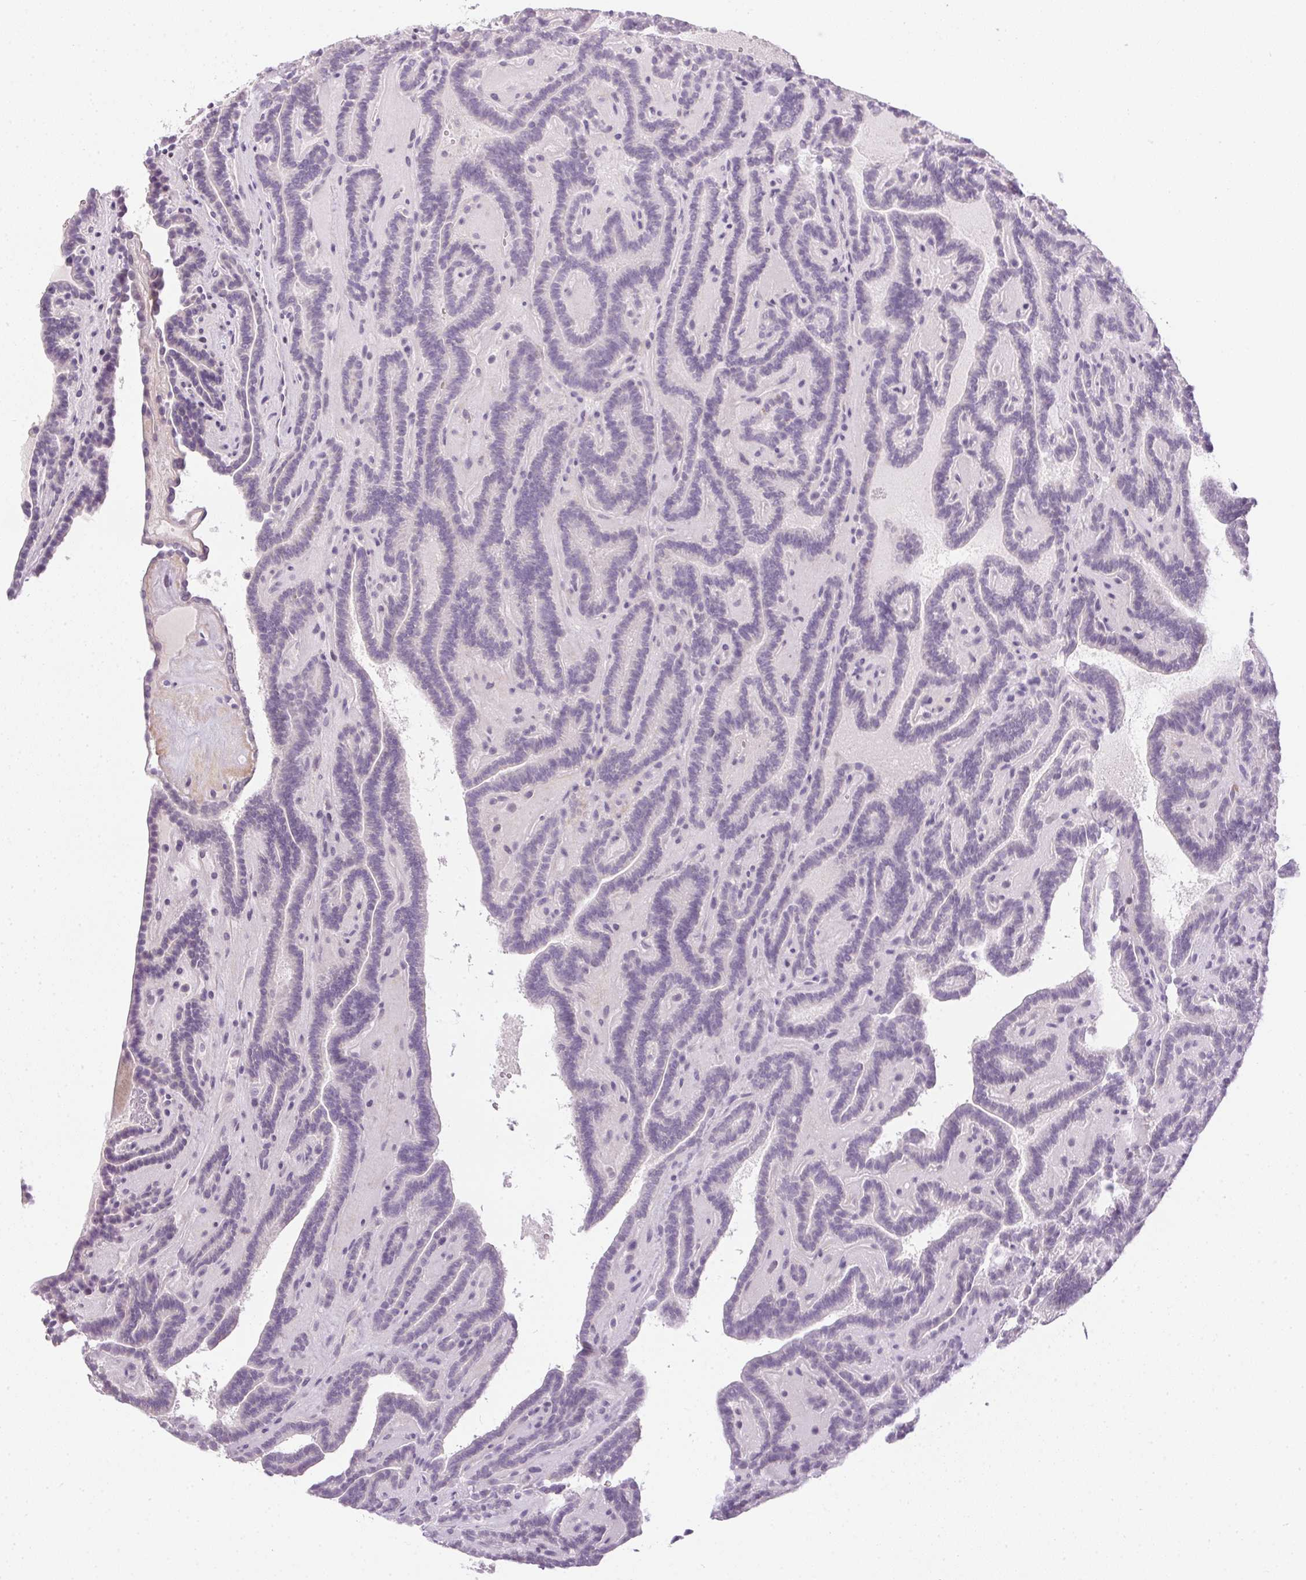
{"staining": {"intensity": "negative", "quantity": "none", "location": "none"}, "tissue": "thyroid cancer", "cell_type": "Tumor cells", "image_type": "cancer", "snomed": [{"axis": "morphology", "description": "Papillary adenocarcinoma, NOS"}, {"axis": "topography", "description": "Thyroid gland"}], "caption": "This histopathology image is of papillary adenocarcinoma (thyroid) stained with immunohistochemistry (IHC) to label a protein in brown with the nuclei are counter-stained blue. There is no expression in tumor cells. (DAB (3,3'-diaminobenzidine) immunohistochemistry, high magnification).", "gene": "GSDMC", "patient": {"sex": "female", "age": 21}}